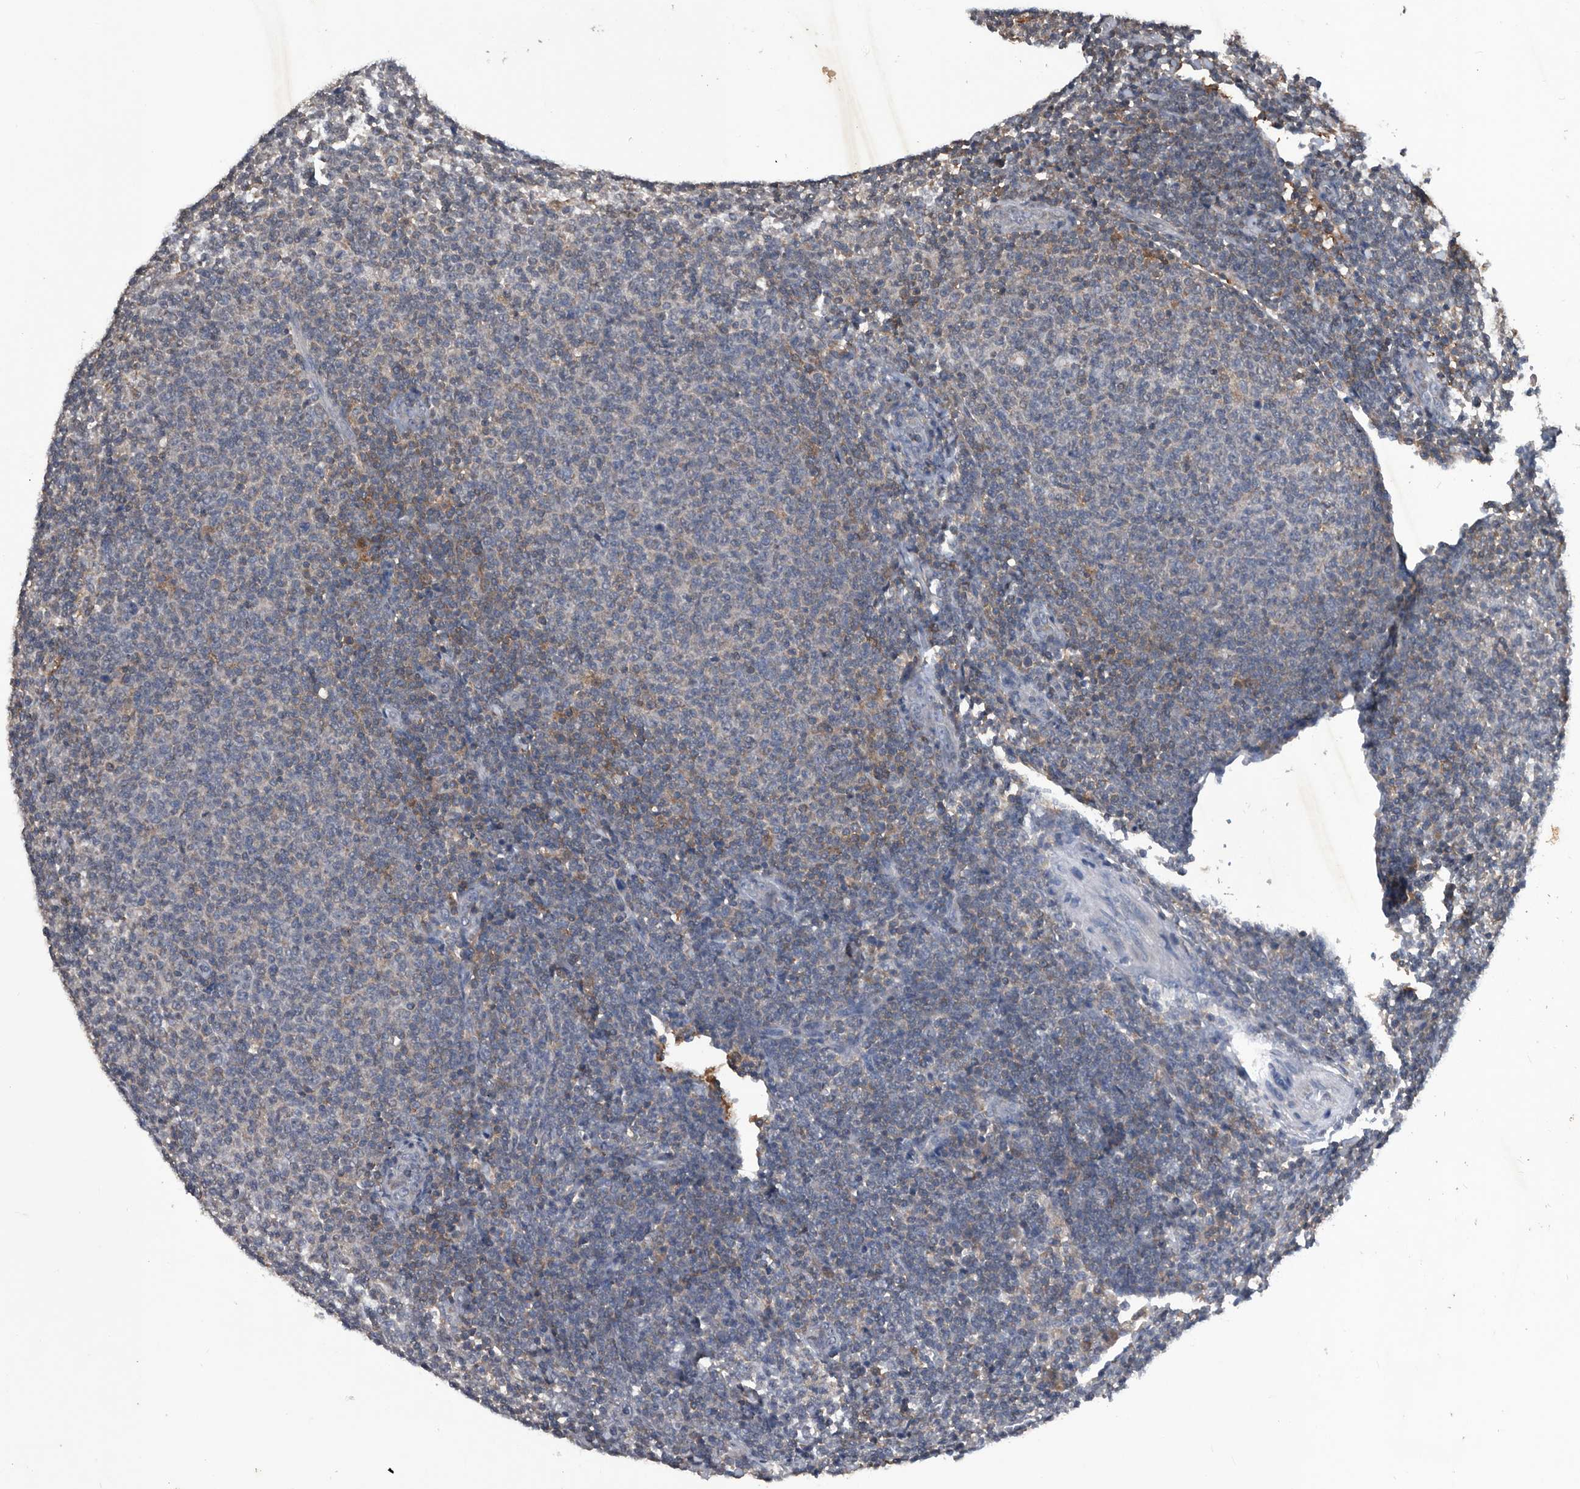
{"staining": {"intensity": "negative", "quantity": "none", "location": "none"}, "tissue": "lymphoma", "cell_type": "Tumor cells", "image_type": "cancer", "snomed": [{"axis": "morphology", "description": "Malignant lymphoma, non-Hodgkin's type, Low grade"}, {"axis": "topography", "description": "Lymph node"}], "caption": "This is a image of immunohistochemistry (IHC) staining of low-grade malignant lymphoma, non-Hodgkin's type, which shows no staining in tumor cells.", "gene": "NRBP1", "patient": {"sex": "male", "age": 66}}